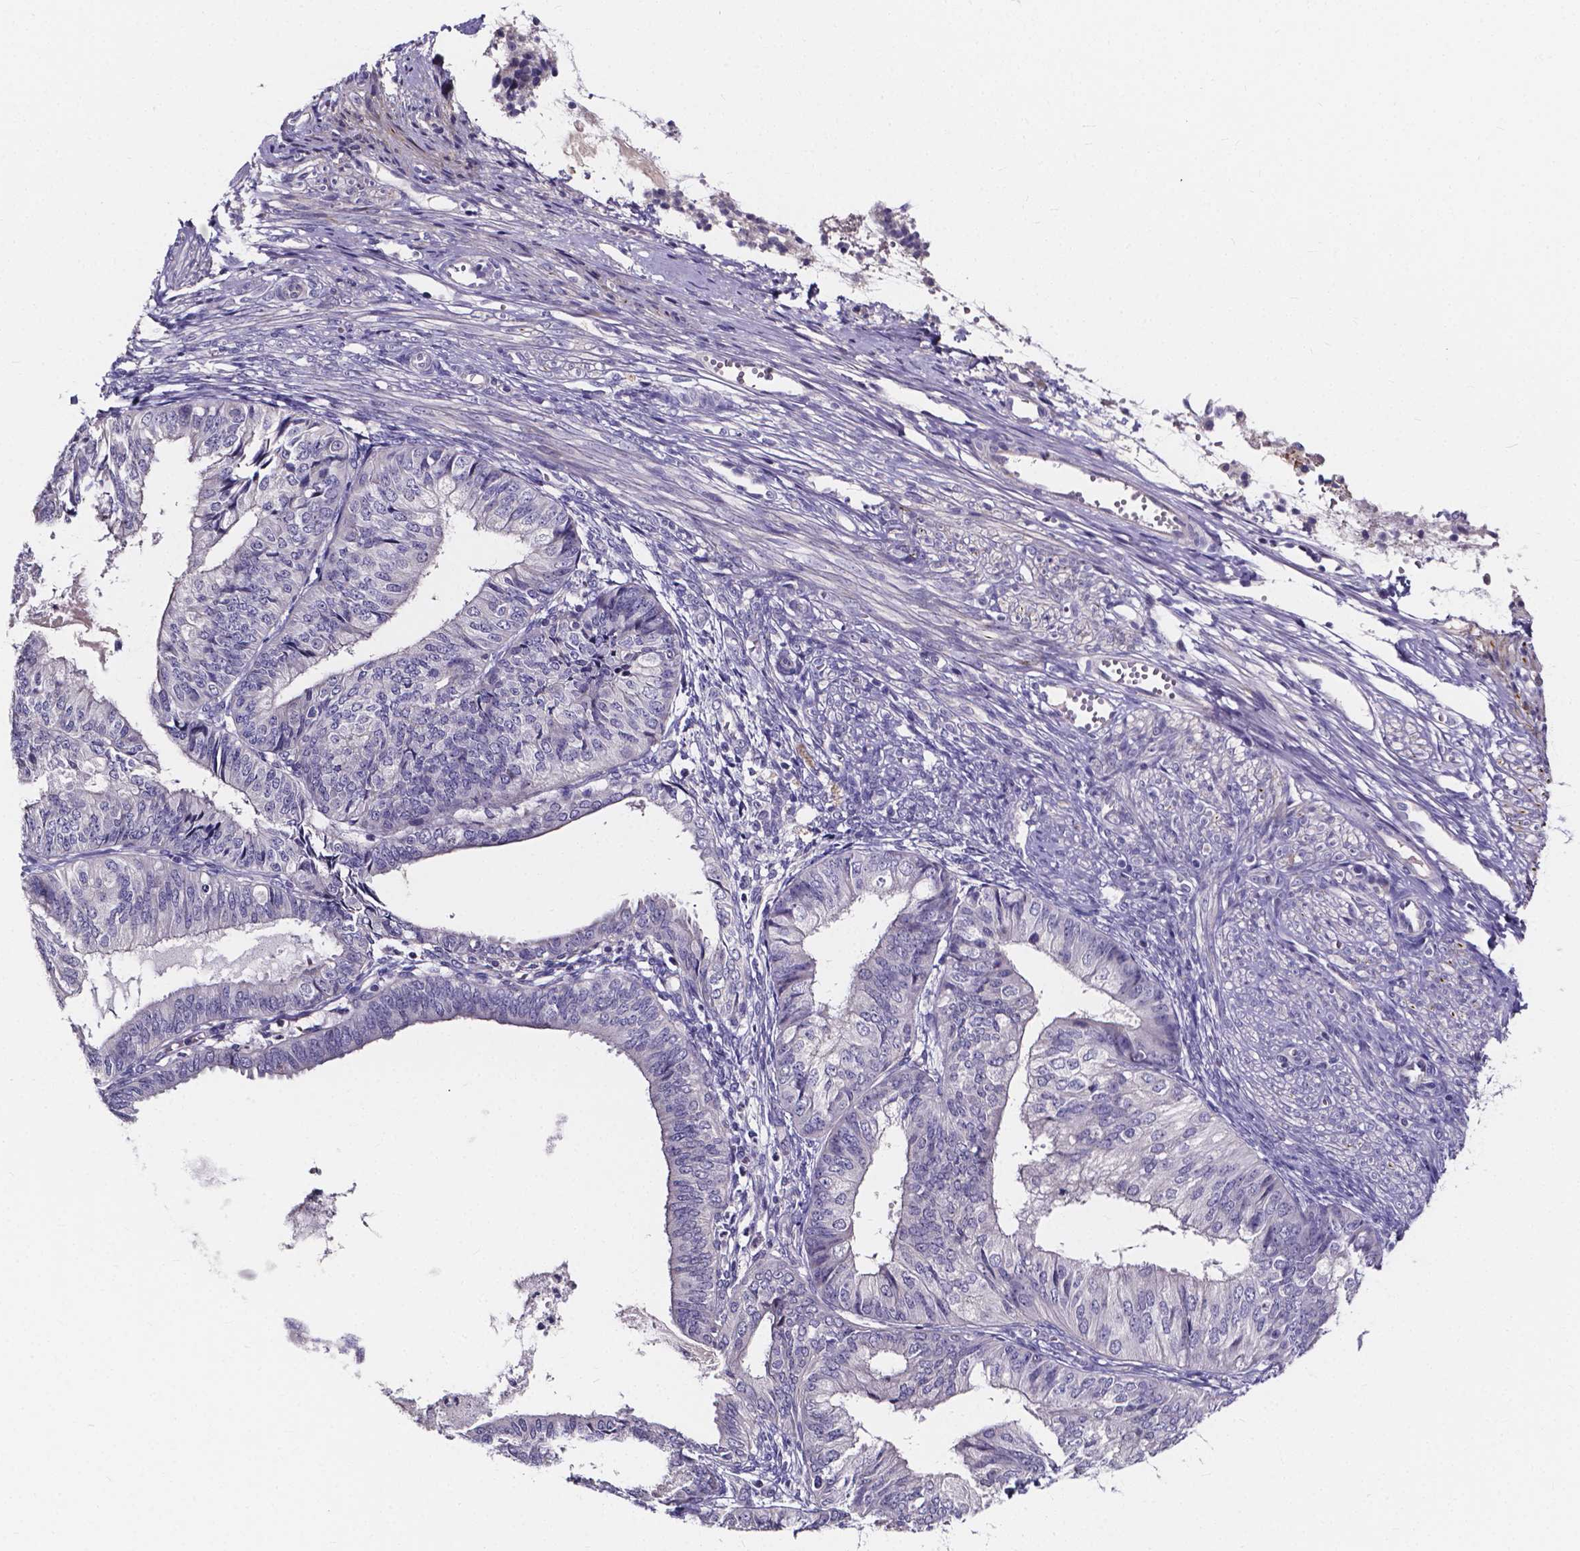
{"staining": {"intensity": "negative", "quantity": "none", "location": "none"}, "tissue": "endometrial cancer", "cell_type": "Tumor cells", "image_type": "cancer", "snomed": [{"axis": "morphology", "description": "Adenocarcinoma, NOS"}, {"axis": "topography", "description": "Endometrium"}], "caption": "IHC photomicrograph of neoplastic tissue: endometrial adenocarcinoma stained with DAB displays no significant protein expression in tumor cells.", "gene": "SPOCD1", "patient": {"sex": "female", "age": 58}}